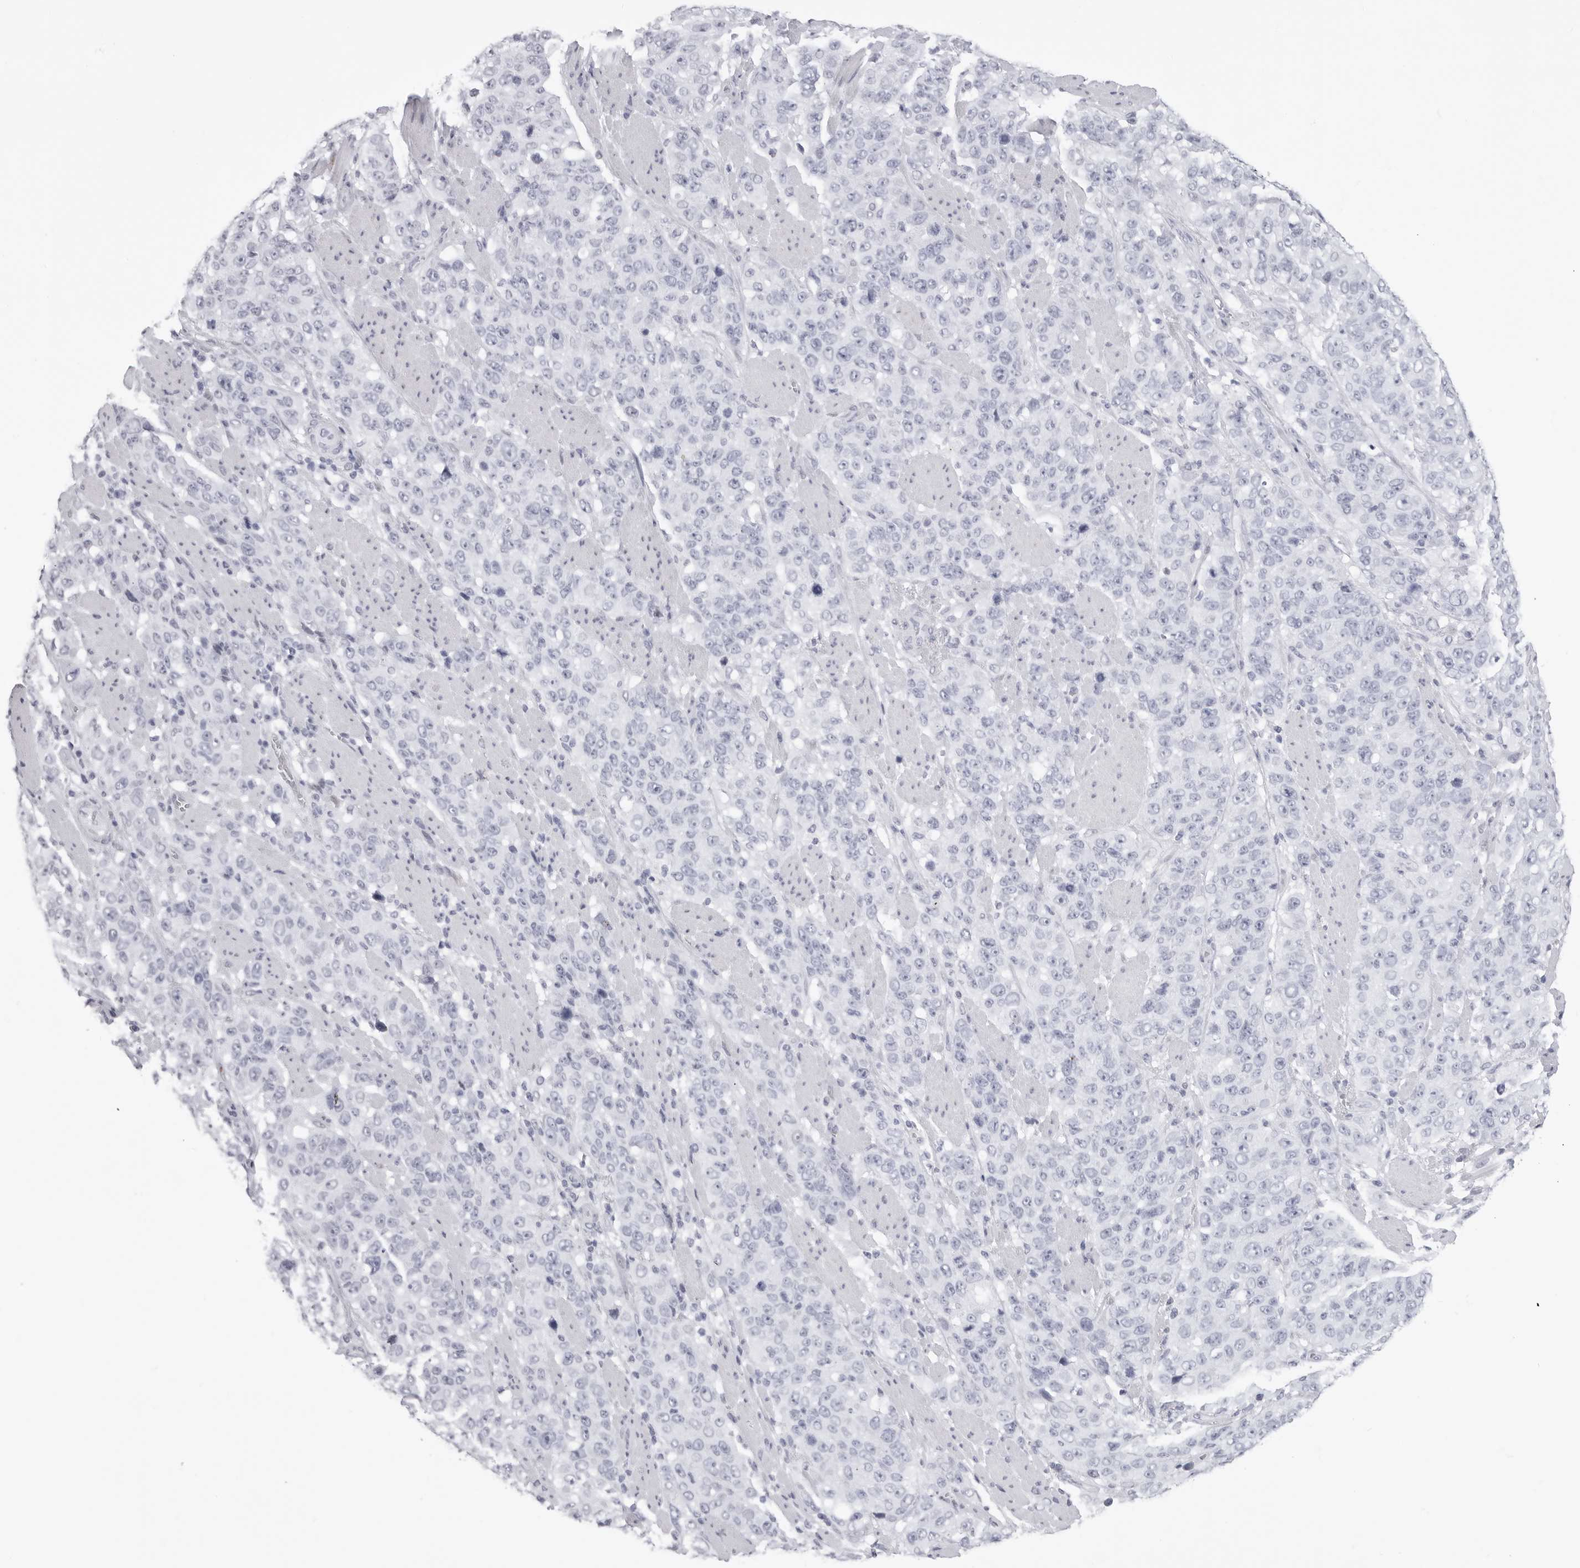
{"staining": {"intensity": "negative", "quantity": "none", "location": "none"}, "tissue": "stomach cancer", "cell_type": "Tumor cells", "image_type": "cancer", "snomed": [{"axis": "morphology", "description": "Adenocarcinoma, NOS"}, {"axis": "topography", "description": "Stomach"}], "caption": "Tumor cells show no significant positivity in stomach cancer (adenocarcinoma). The staining was performed using DAB (3,3'-diaminobenzidine) to visualize the protein expression in brown, while the nuclei were stained in blue with hematoxylin (Magnification: 20x).", "gene": "TSSK1B", "patient": {"sex": "male", "age": 48}}